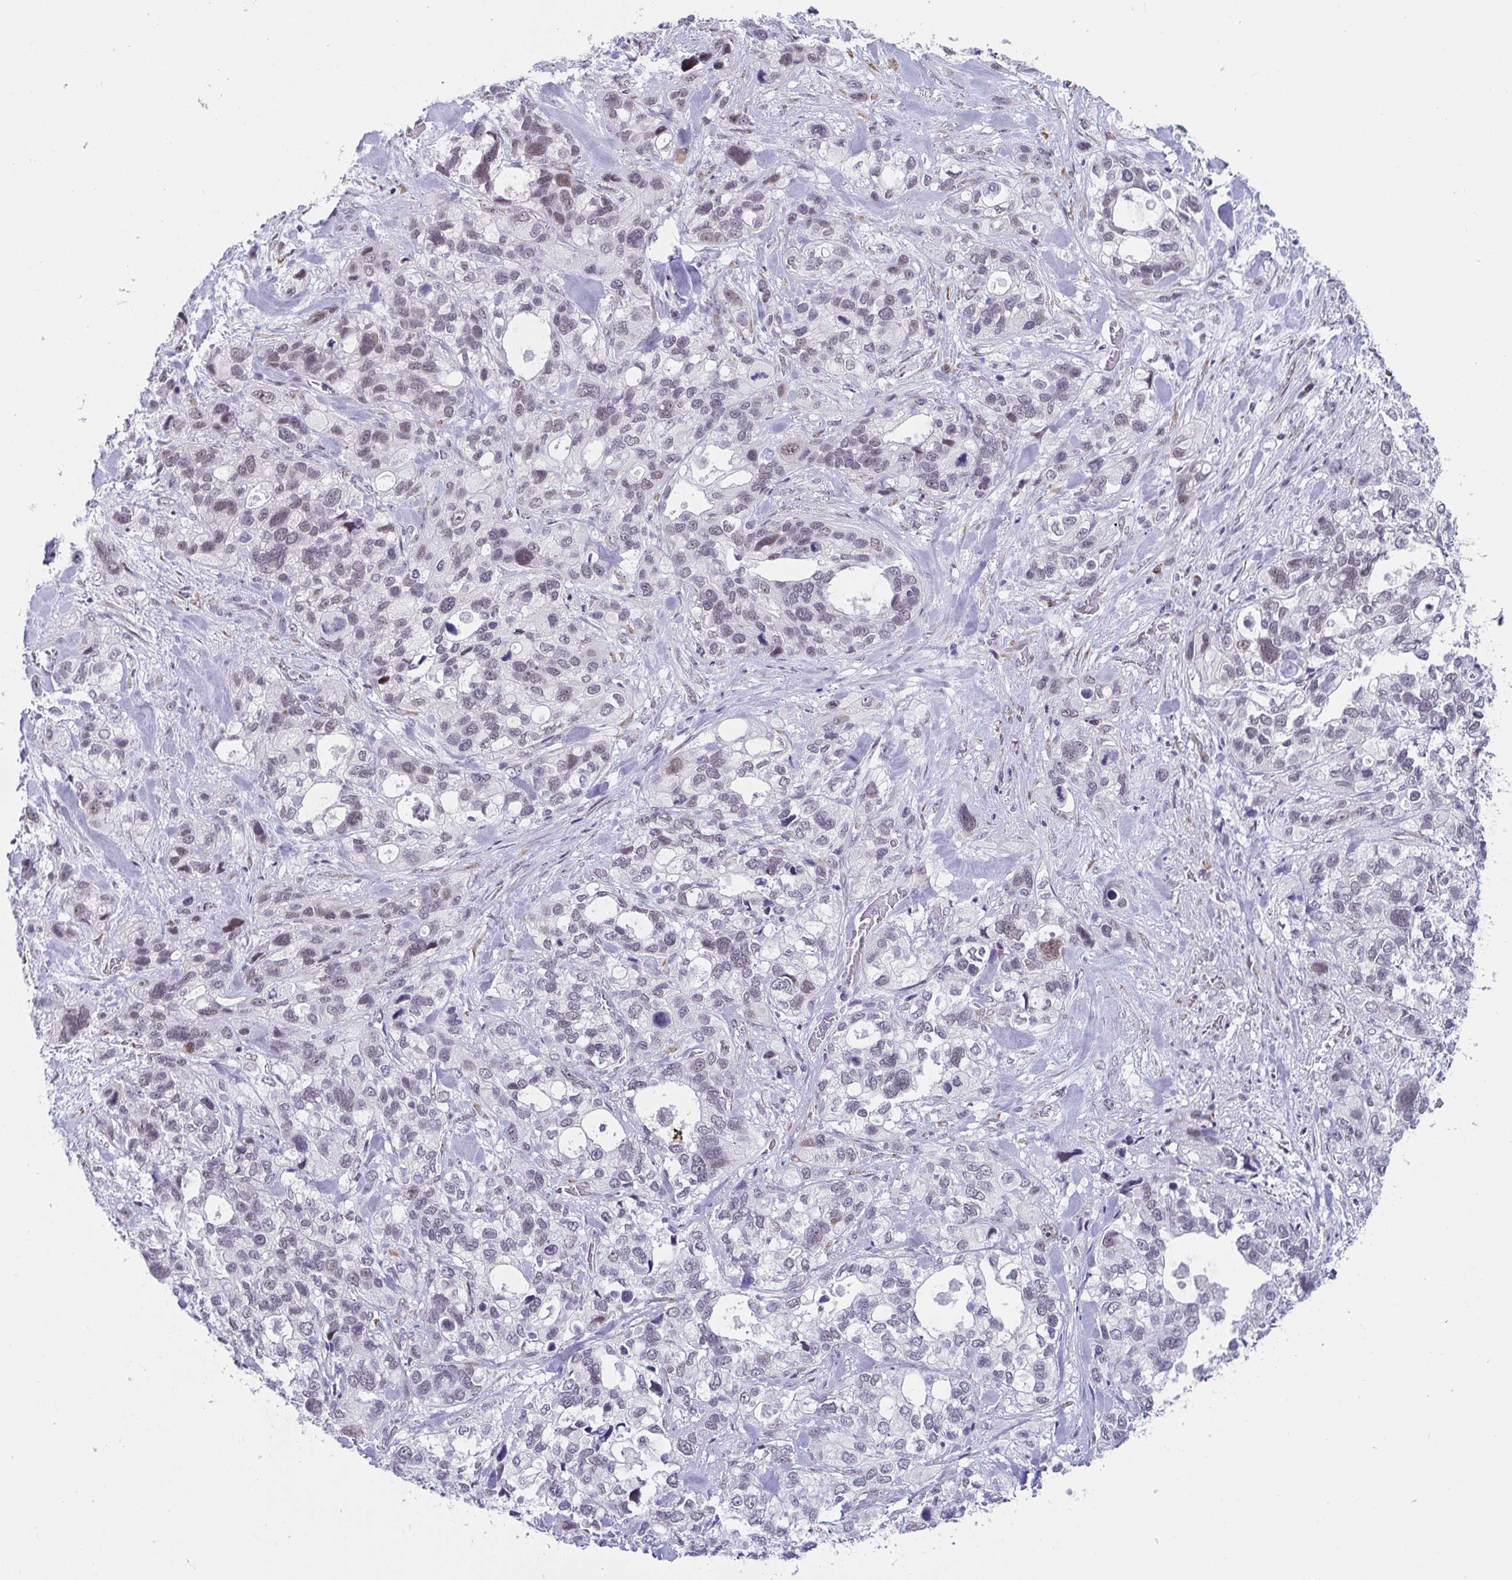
{"staining": {"intensity": "weak", "quantity": "25%-75%", "location": "nuclear"}, "tissue": "stomach cancer", "cell_type": "Tumor cells", "image_type": "cancer", "snomed": [{"axis": "morphology", "description": "Adenocarcinoma, NOS"}, {"axis": "topography", "description": "Stomach, upper"}], "caption": "Stomach adenocarcinoma stained with DAB (3,3'-diaminobenzidine) IHC shows low levels of weak nuclear staining in approximately 25%-75% of tumor cells.", "gene": "WDR72", "patient": {"sex": "female", "age": 81}}